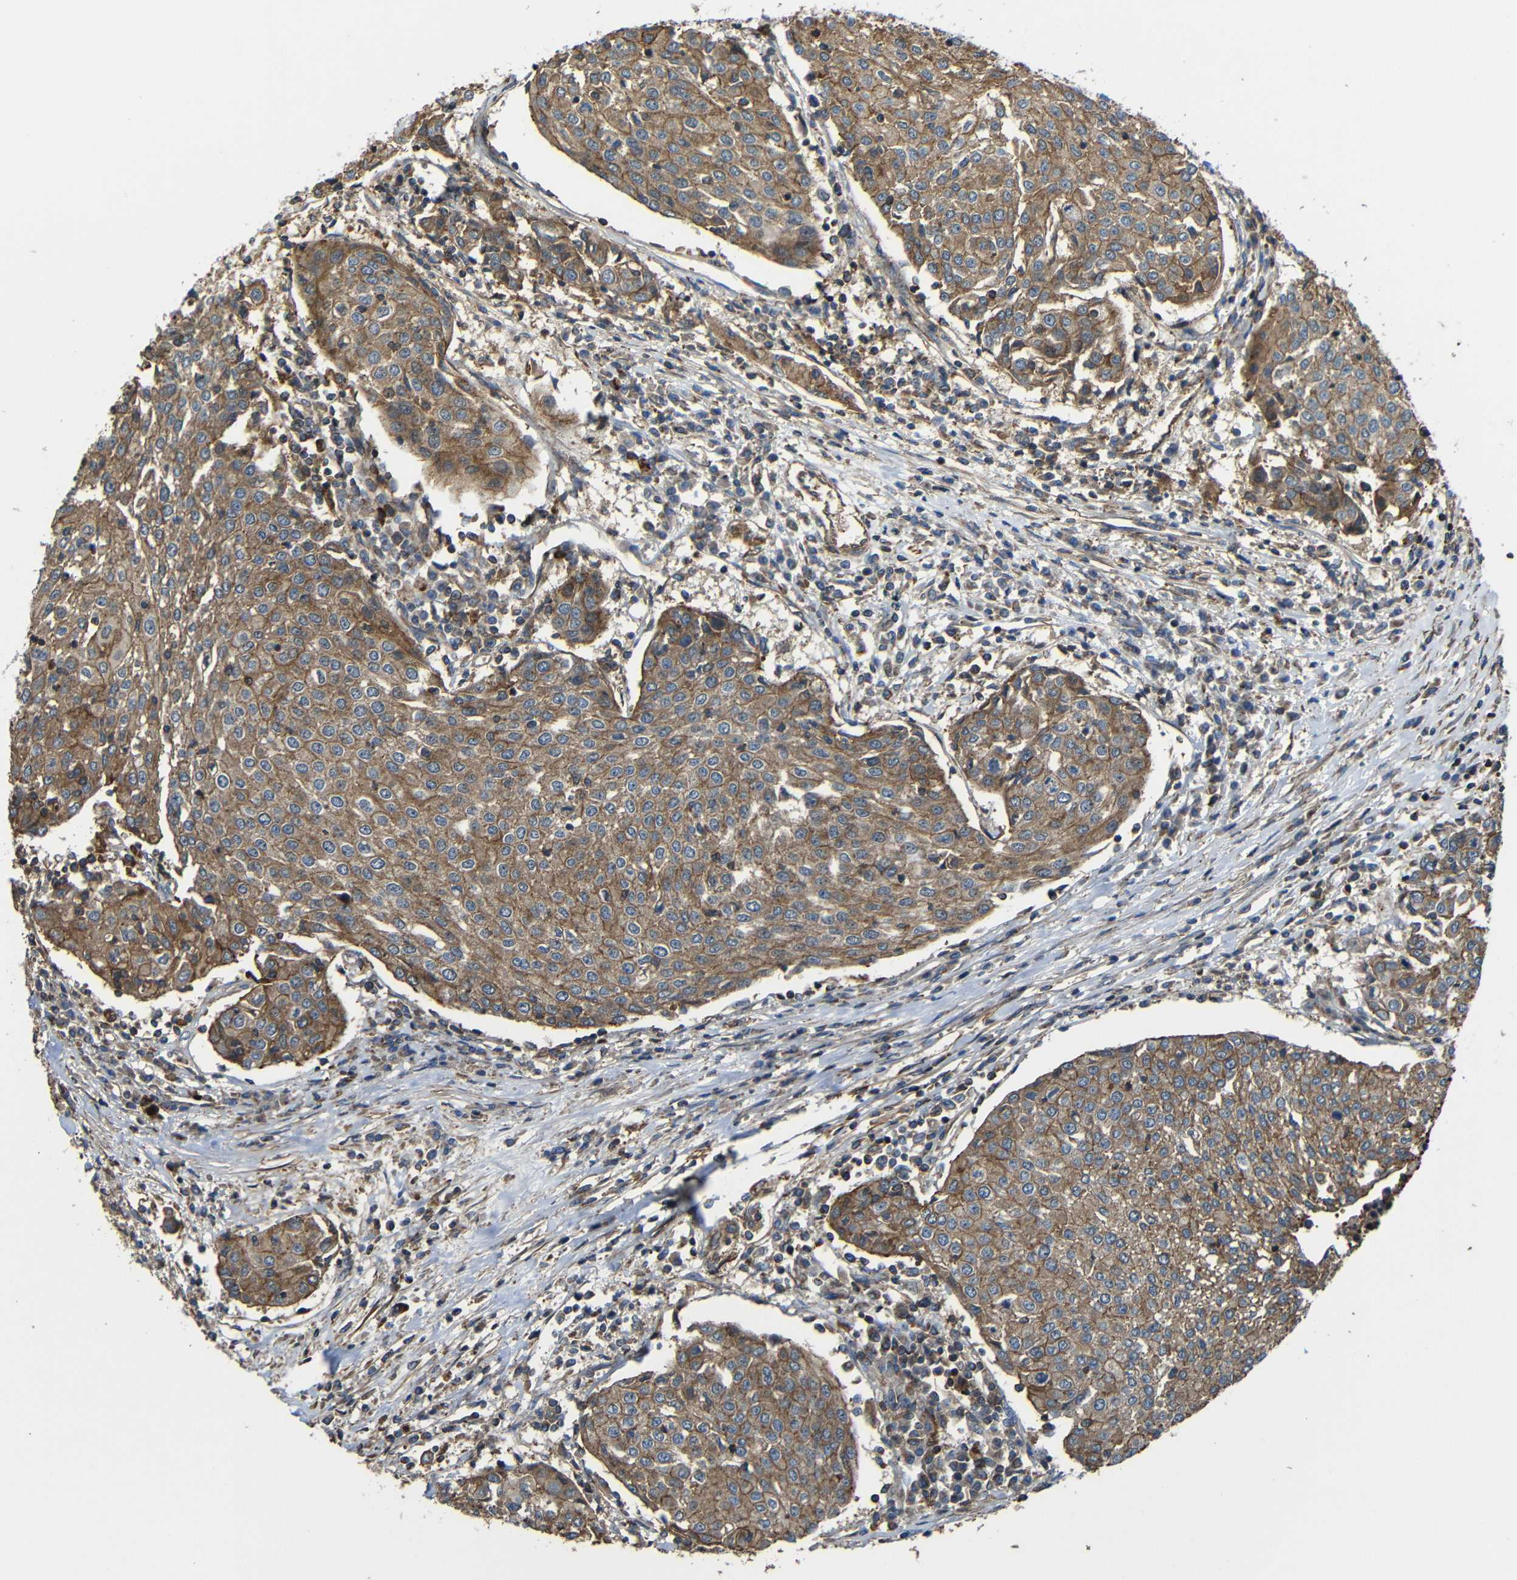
{"staining": {"intensity": "moderate", "quantity": ">75%", "location": "cytoplasmic/membranous"}, "tissue": "urothelial cancer", "cell_type": "Tumor cells", "image_type": "cancer", "snomed": [{"axis": "morphology", "description": "Urothelial carcinoma, High grade"}, {"axis": "topography", "description": "Urinary bladder"}], "caption": "Human urothelial cancer stained for a protein (brown) displays moderate cytoplasmic/membranous positive positivity in approximately >75% of tumor cells.", "gene": "PTCH1", "patient": {"sex": "female", "age": 85}}